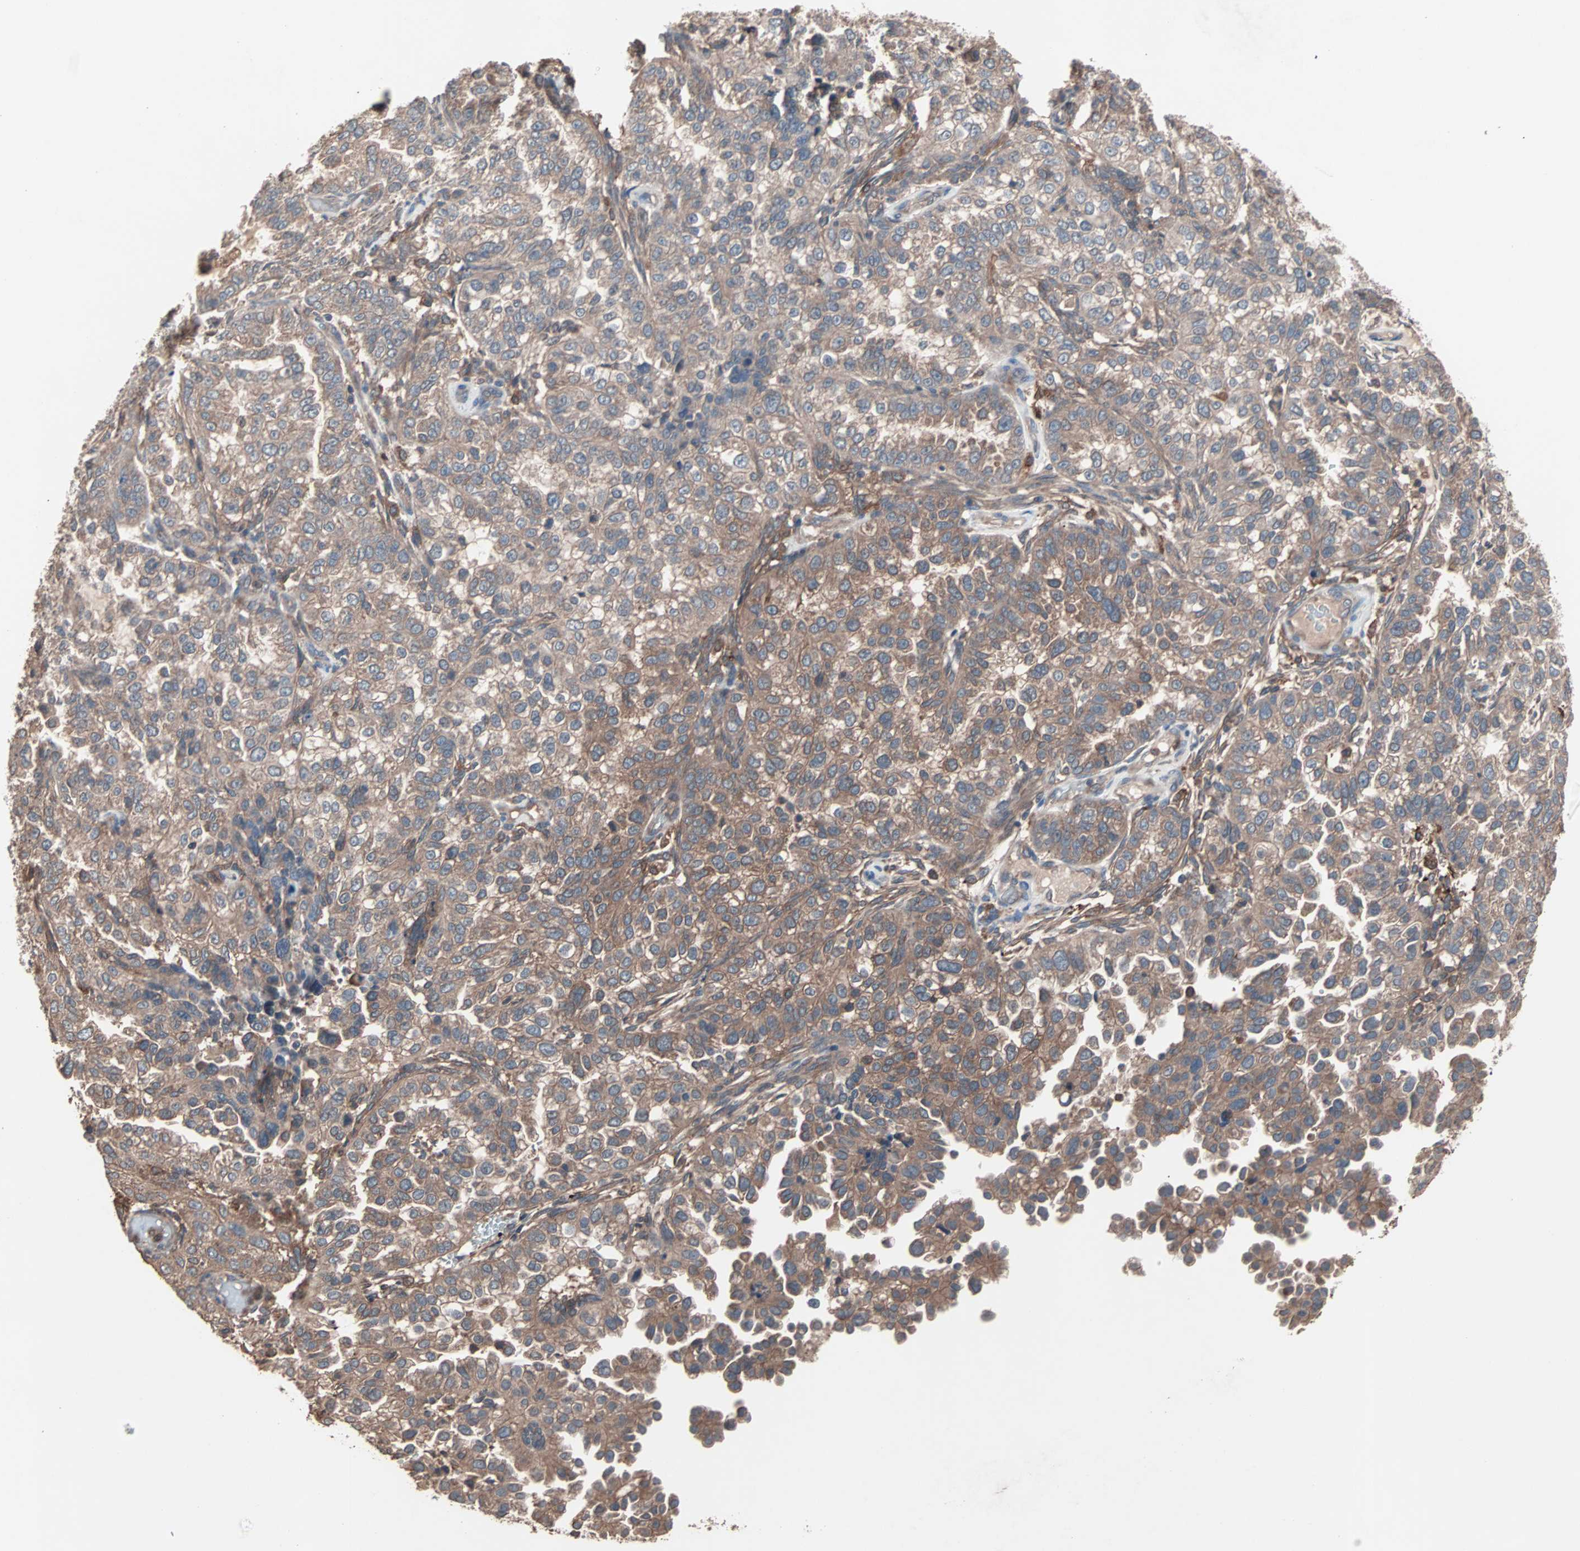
{"staining": {"intensity": "moderate", "quantity": ">75%", "location": "cytoplasmic/membranous"}, "tissue": "endometrial cancer", "cell_type": "Tumor cells", "image_type": "cancer", "snomed": [{"axis": "morphology", "description": "Adenocarcinoma, NOS"}, {"axis": "topography", "description": "Endometrium"}], "caption": "Moderate cytoplasmic/membranous staining for a protein is seen in approximately >75% of tumor cells of adenocarcinoma (endometrial) using immunohistochemistry (IHC).", "gene": "ATG7", "patient": {"sex": "female", "age": 85}}